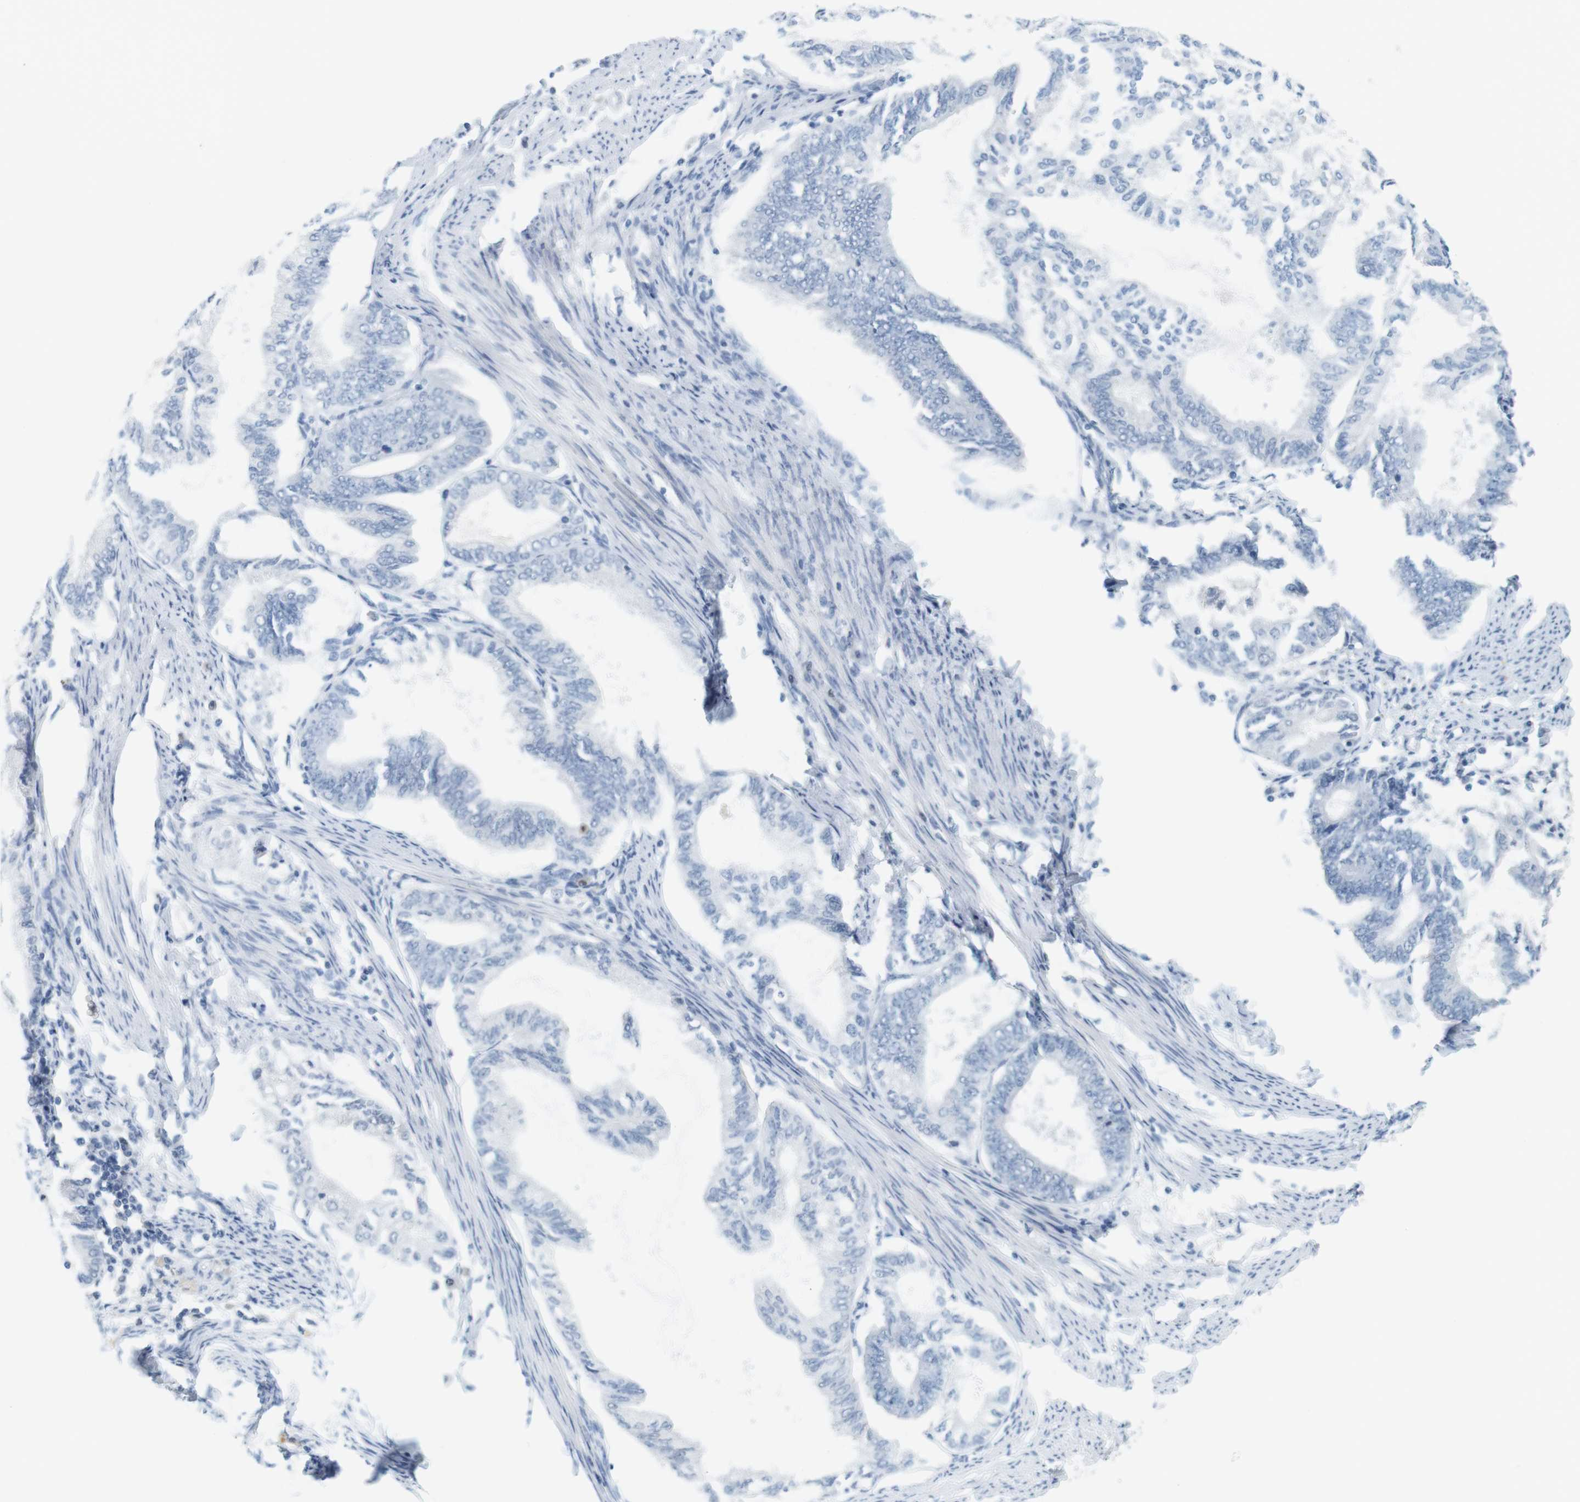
{"staining": {"intensity": "negative", "quantity": "none", "location": "none"}, "tissue": "endometrial cancer", "cell_type": "Tumor cells", "image_type": "cancer", "snomed": [{"axis": "morphology", "description": "Adenocarcinoma, NOS"}, {"axis": "topography", "description": "Endometrium"}], "caption": "Protein analysis of endometrial adenocarcinoma shows no significant staining in tumor cells.", "gene": "CREB3L2", "patient": {"sex": "female", "age": 86}}